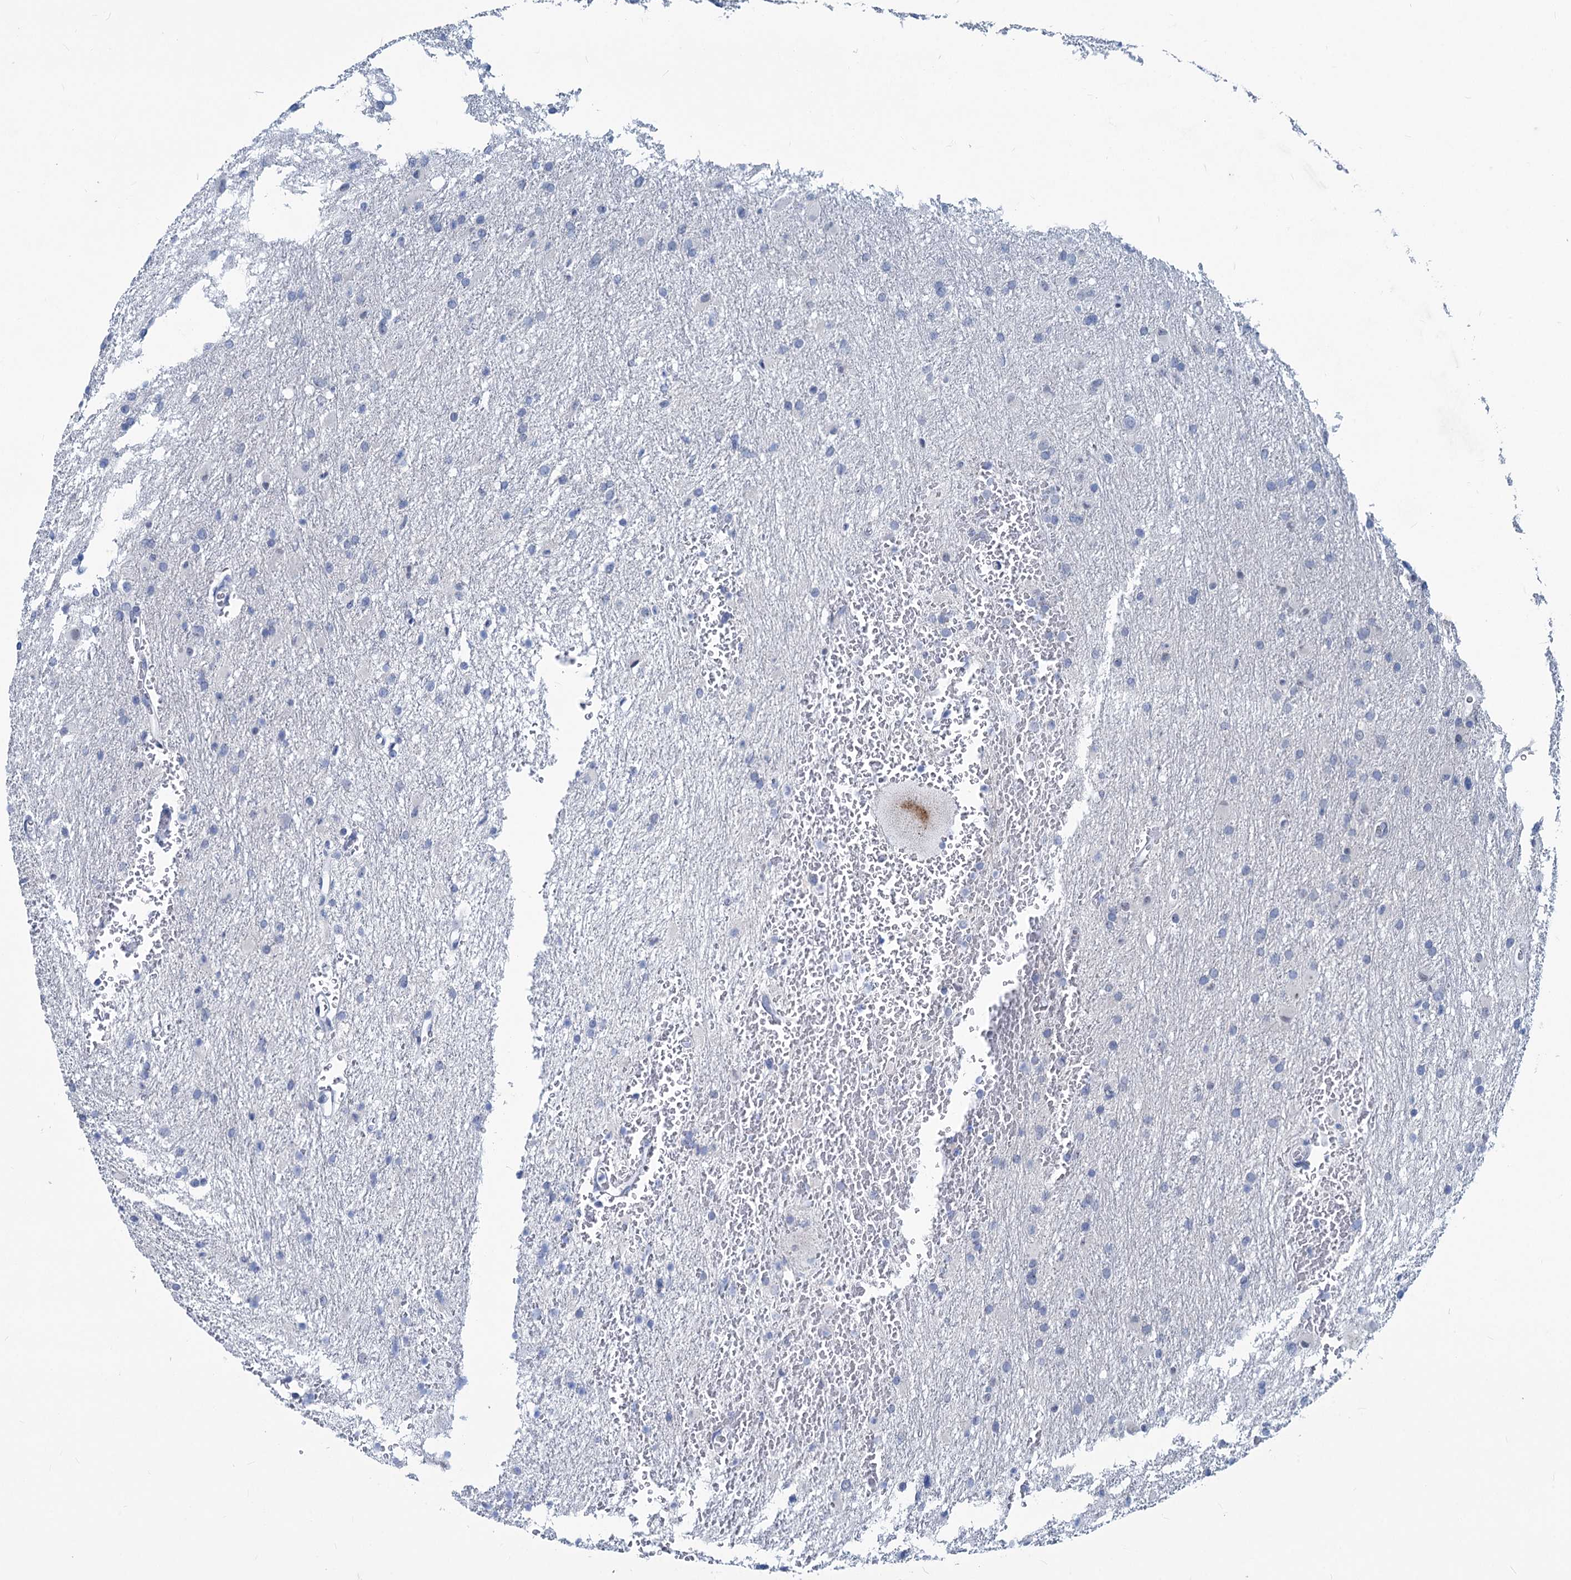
{"staining": {"intensity": "negative", "quantity": "none", "location": "none"}, "tissue": "glioma", "cell_type": "Tumor cells", "image_type": "cancer", "snomed": [{"axis": "morphology", "description": "Glioma, malignant, High grade"}, {"axis": "topography", "description": "Cerebral cortex"}], "caption": "Tumor cells are negative for protein expression in human malignant high-grade glioma.", "gene": "NEU3", "patient": {"sex": "female", "age": 36}}